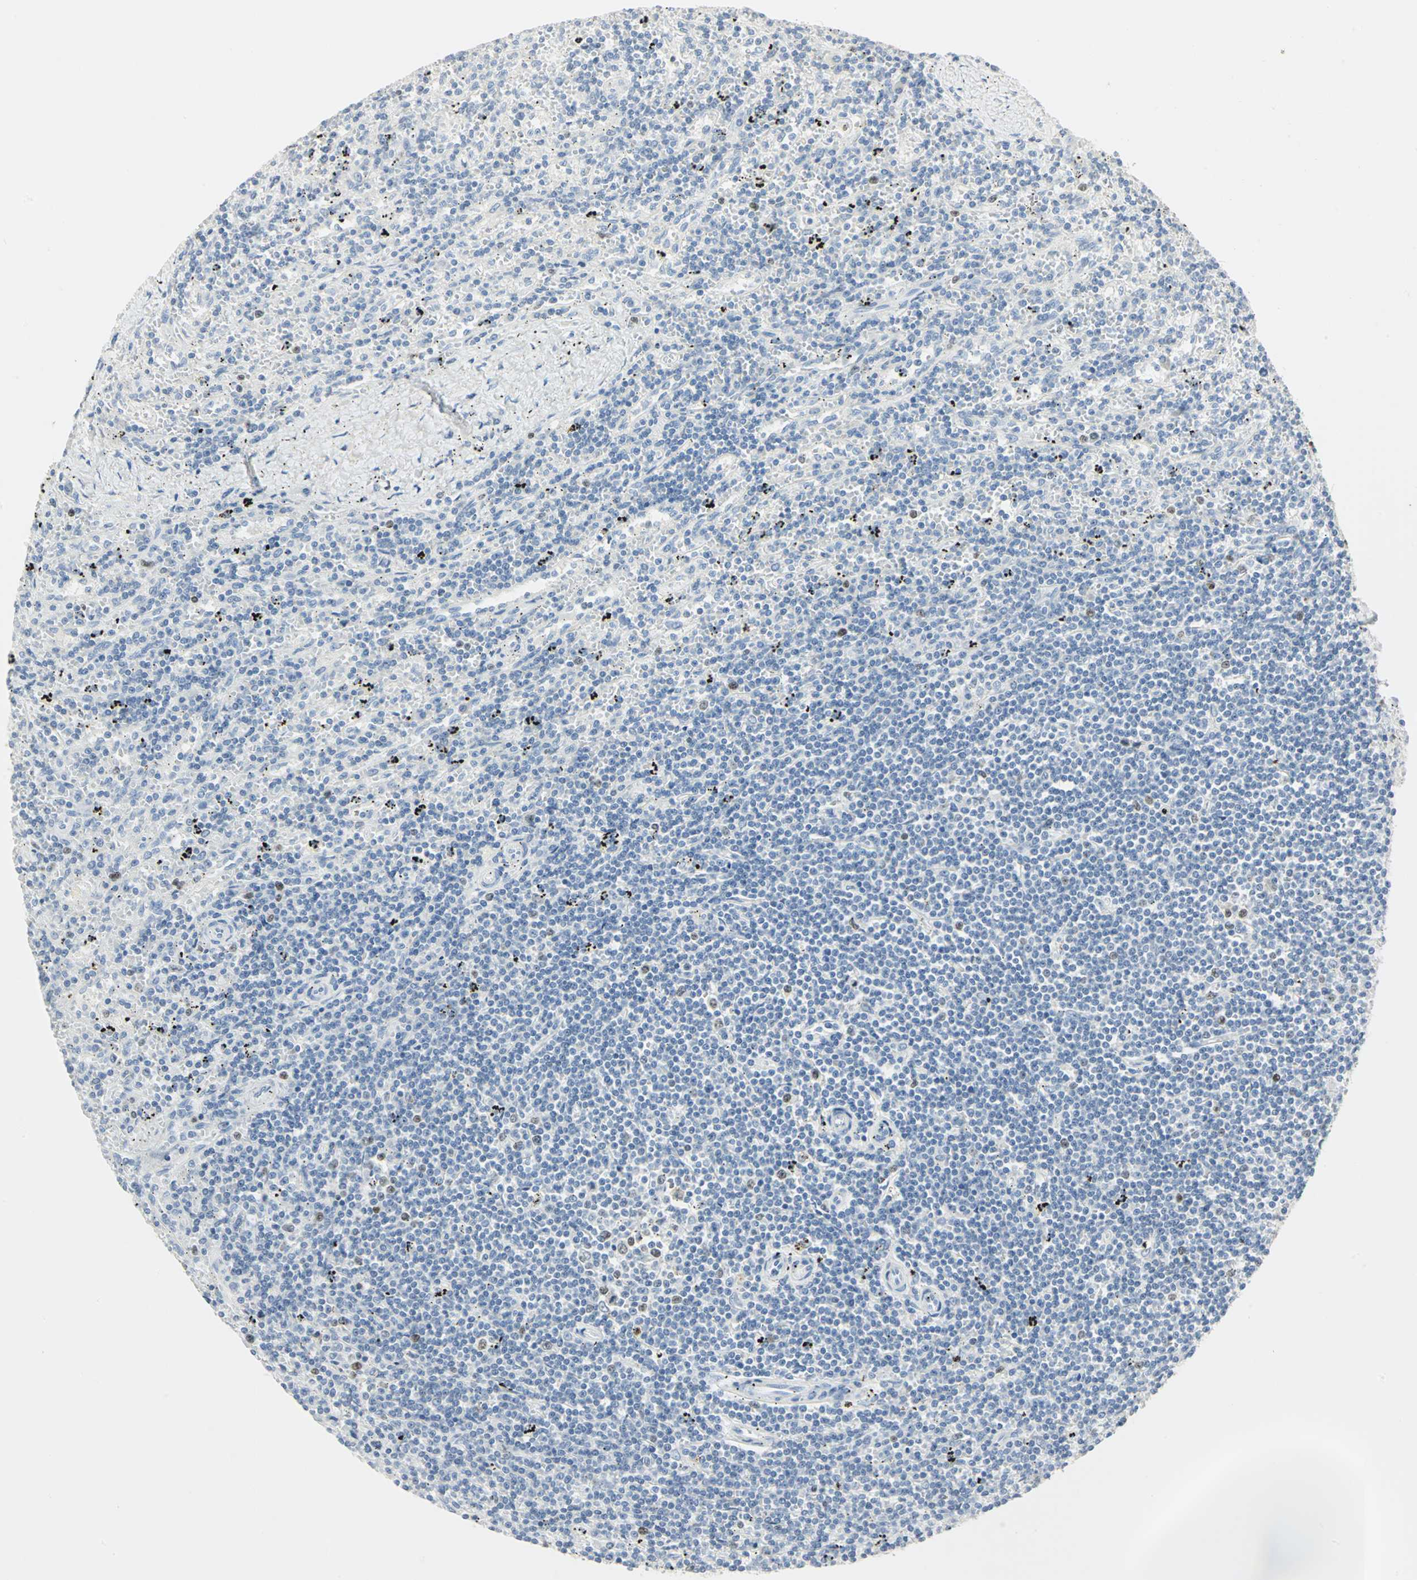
{"staining": {"intensity": "negative", "quantity": "none", "location": "none"}, "tissue": "lymphoma", "cell_type": "Tumor cells", "image_type": "cancer", "snomed": [{"axis": "morphology", "description": "Malignant lymphoma, non-Hodgkin's type, Low grade"}, {"axis": "topography", "description": "Spleen"}], "caption": "The image demonstrates no significant staining in tumor cells of malignant lymphoma, non-Hodgkin's type (low-grade).", "gene": "HELLS", "patient": {"sex": "male", "age": 76}}